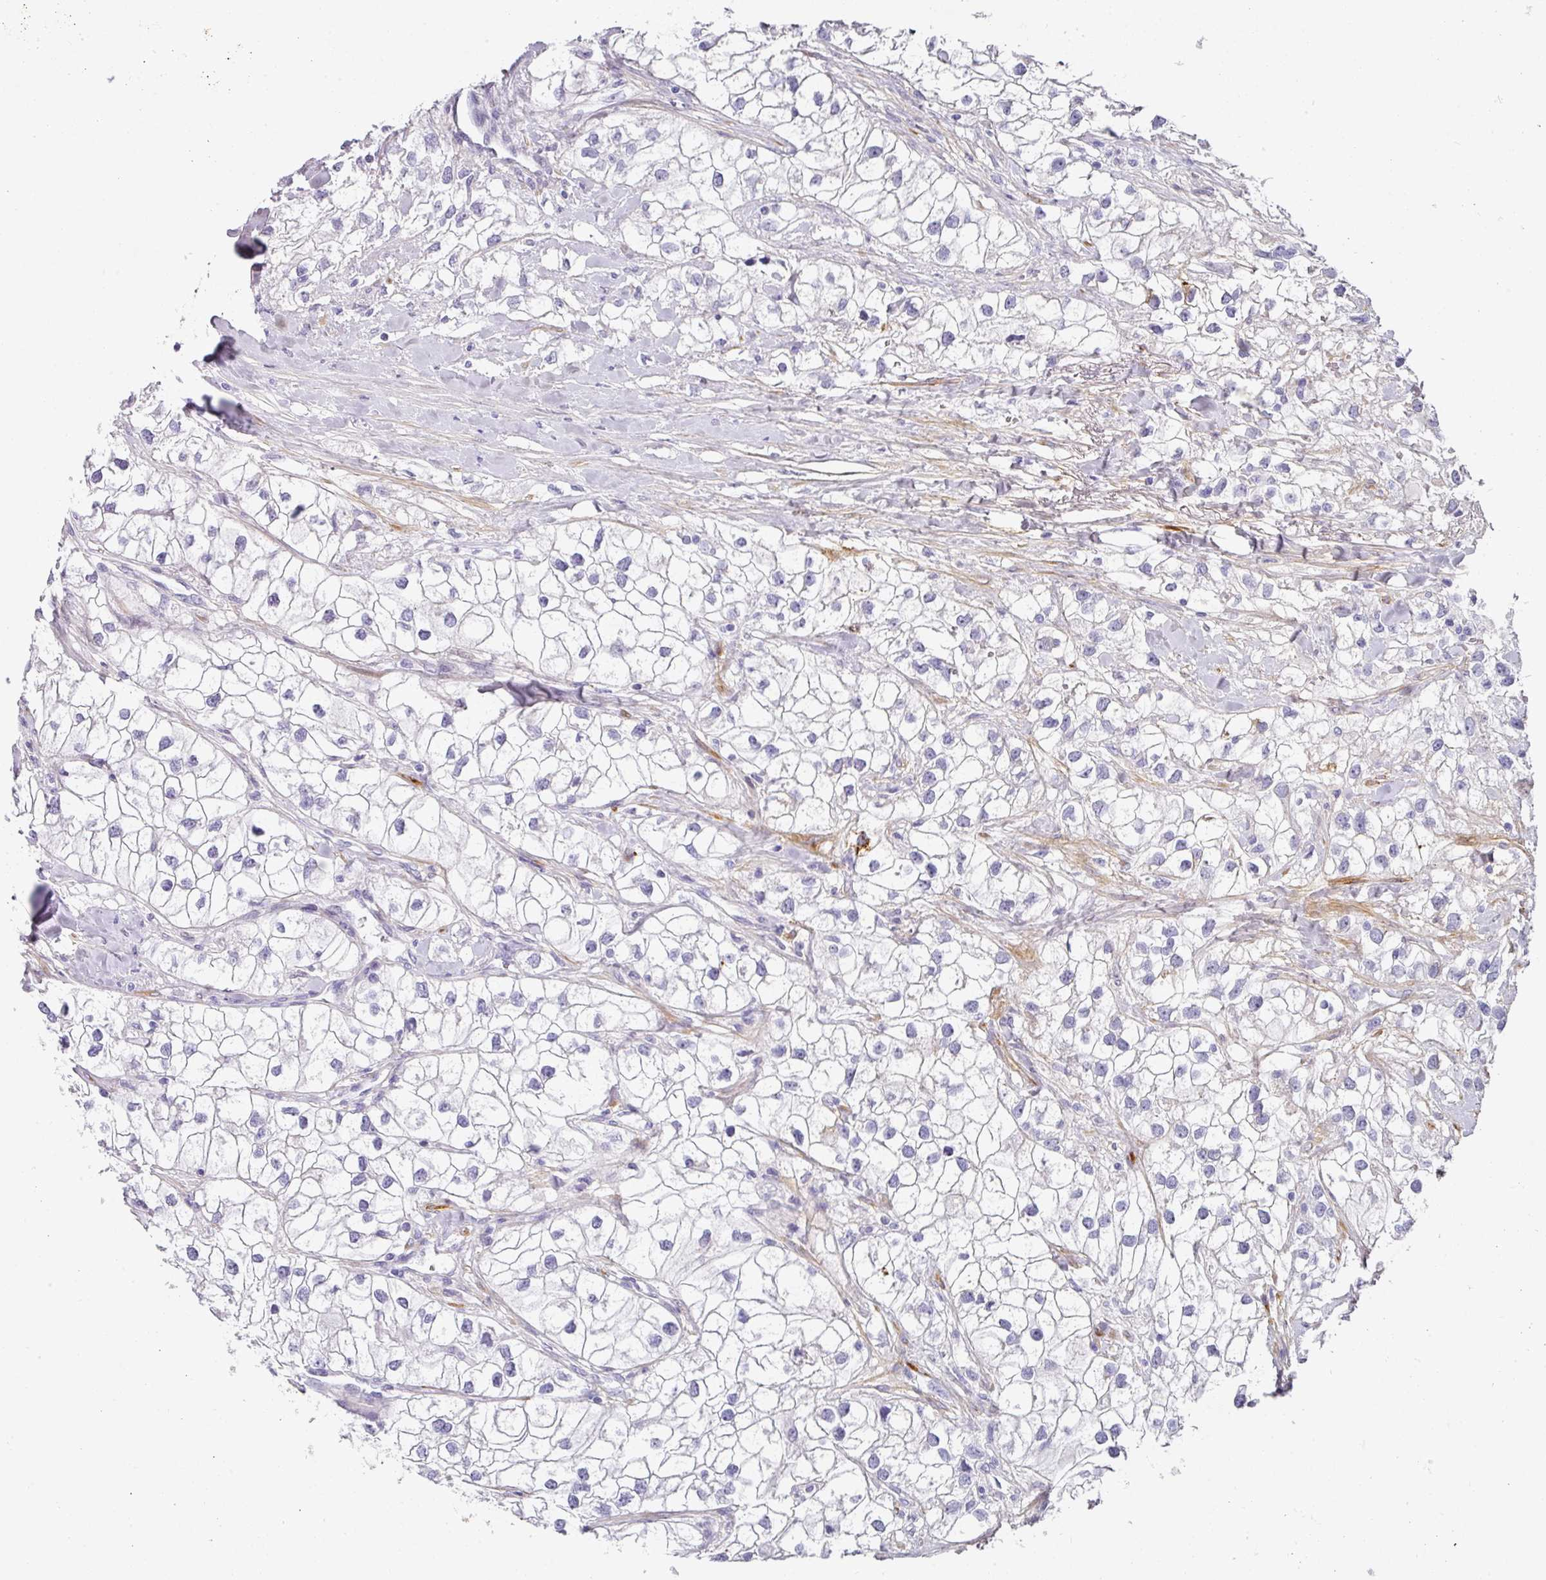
{"staining": {"intensity": "negative", "quantity": "none", "location": "none"}, "tissue": "renal cancer", "cell_type": "Tumor cells", "image_type": "cancer", "snomed": [{"axis": "morphology", "description": "Adenocarcinoma, NOS"}, {"axis": "topography", "description": "Kidney"}], "caption": "Immunohistochemistry histopathology image of human renal adenocarcinoma stained for a protein (brown), which displays no positivity in tumor cells.", "gene": "ANKRD29", "patient": {"sex": "male", "age": 59}}